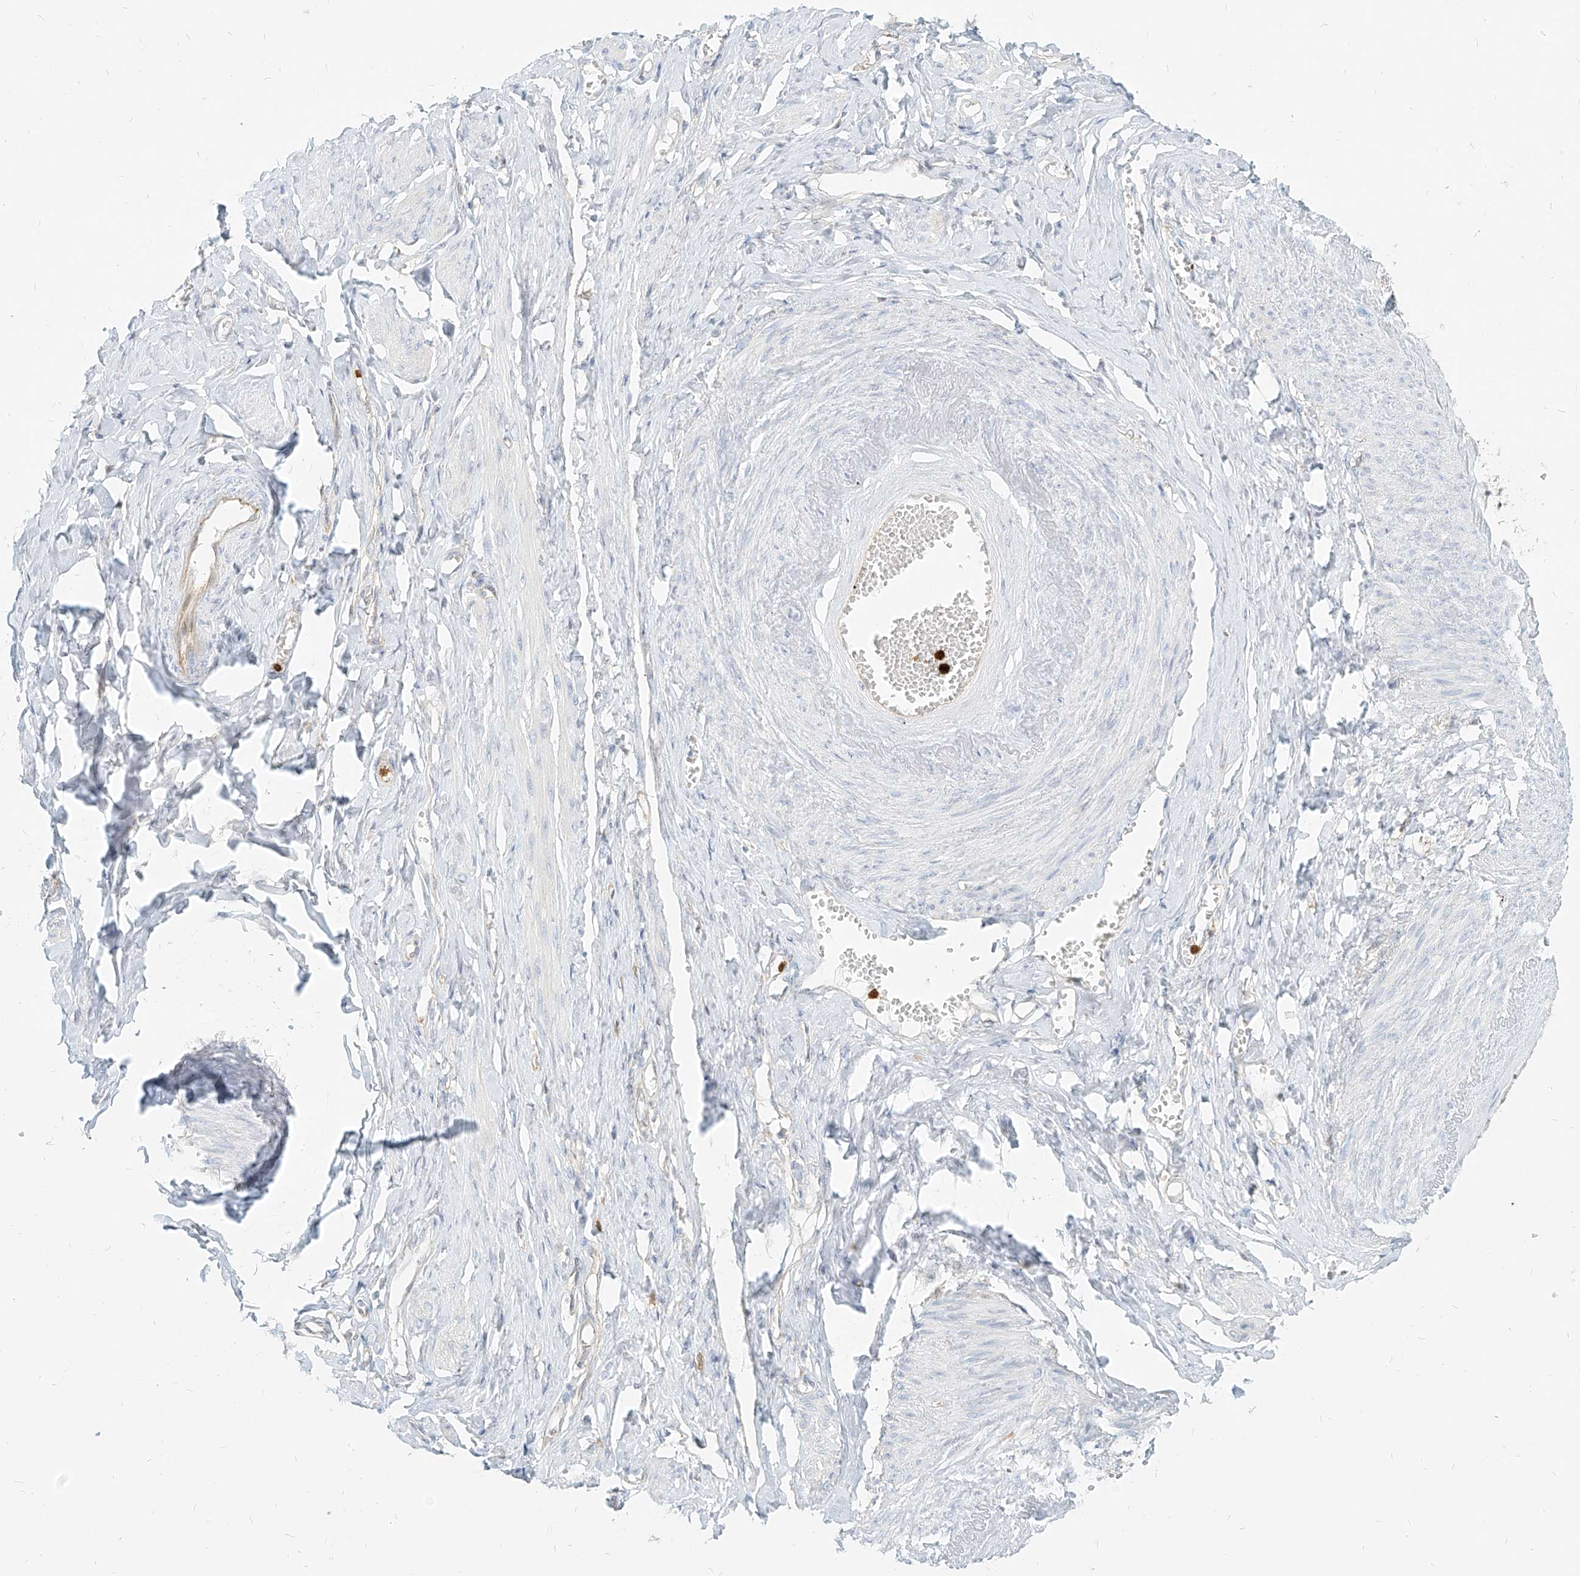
{"staining": {"intensity": "moderate", "quantity": ">75%", "location": "cytoplasmic/membranous"}, "tissue": "adipose tissue", "cell_type": "Adipocytes", "image_type": "normal", "snomed": [{"axis": "morphology", "description": "Normal tissue, NOS"}, {"axis": "topography", "description": "Vascular tissue"}, {"axis": "topography", "description": "Fallopian tube"}, {"axis": "topography", "description": "Ovary"}], "caption": "The micrograph demonstrates immunohistochemical staining of normal adipose tissue. There is moderate cytoplasmic/membranous staining is seen in about >75% of adipocytes. (Brightfield microscopy of DAB IHC at high magnification).", "gene": "PGD", "patient": {"sex": "female", "age": 67}}